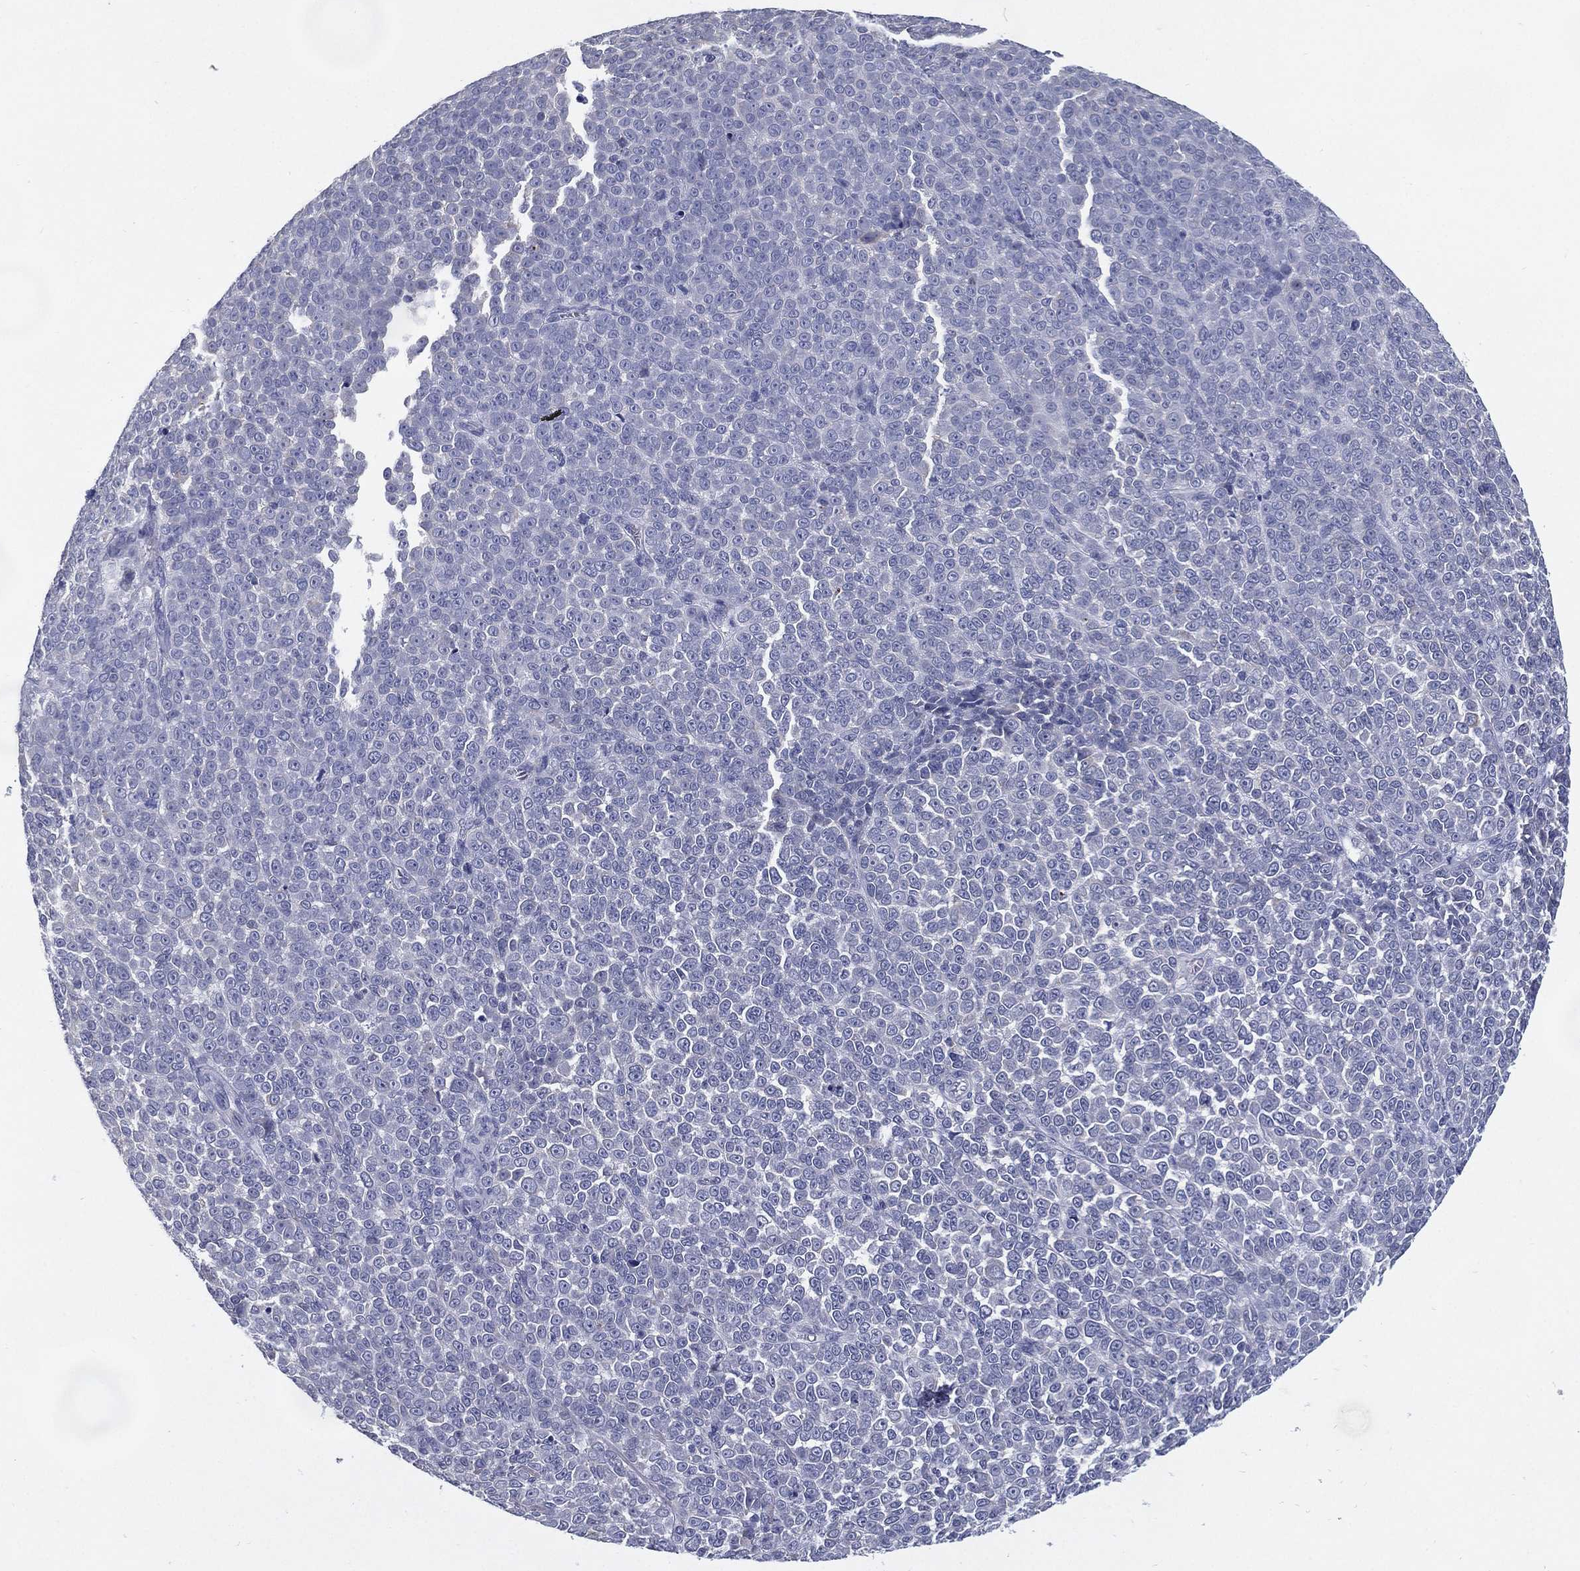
{"staining": {"intensity": "negative", "quantity": "none", "location": "none"}, "tissue": "melanoma", "cell_type": "Tumor cells", "image_type": "cancer", "snomed": [{"axis": "morphology", "description": "Malignant melanoma, NOS"}, {"axis": "topography", "description": "Skin"}], "caption": "Tumor cells show no significant protein staining in malignant melanoma. (DAB immunohistochemistry (IHC), high magnification).", "gene": "C19orf18", "patient": {"sex": "female", "age": 95}}